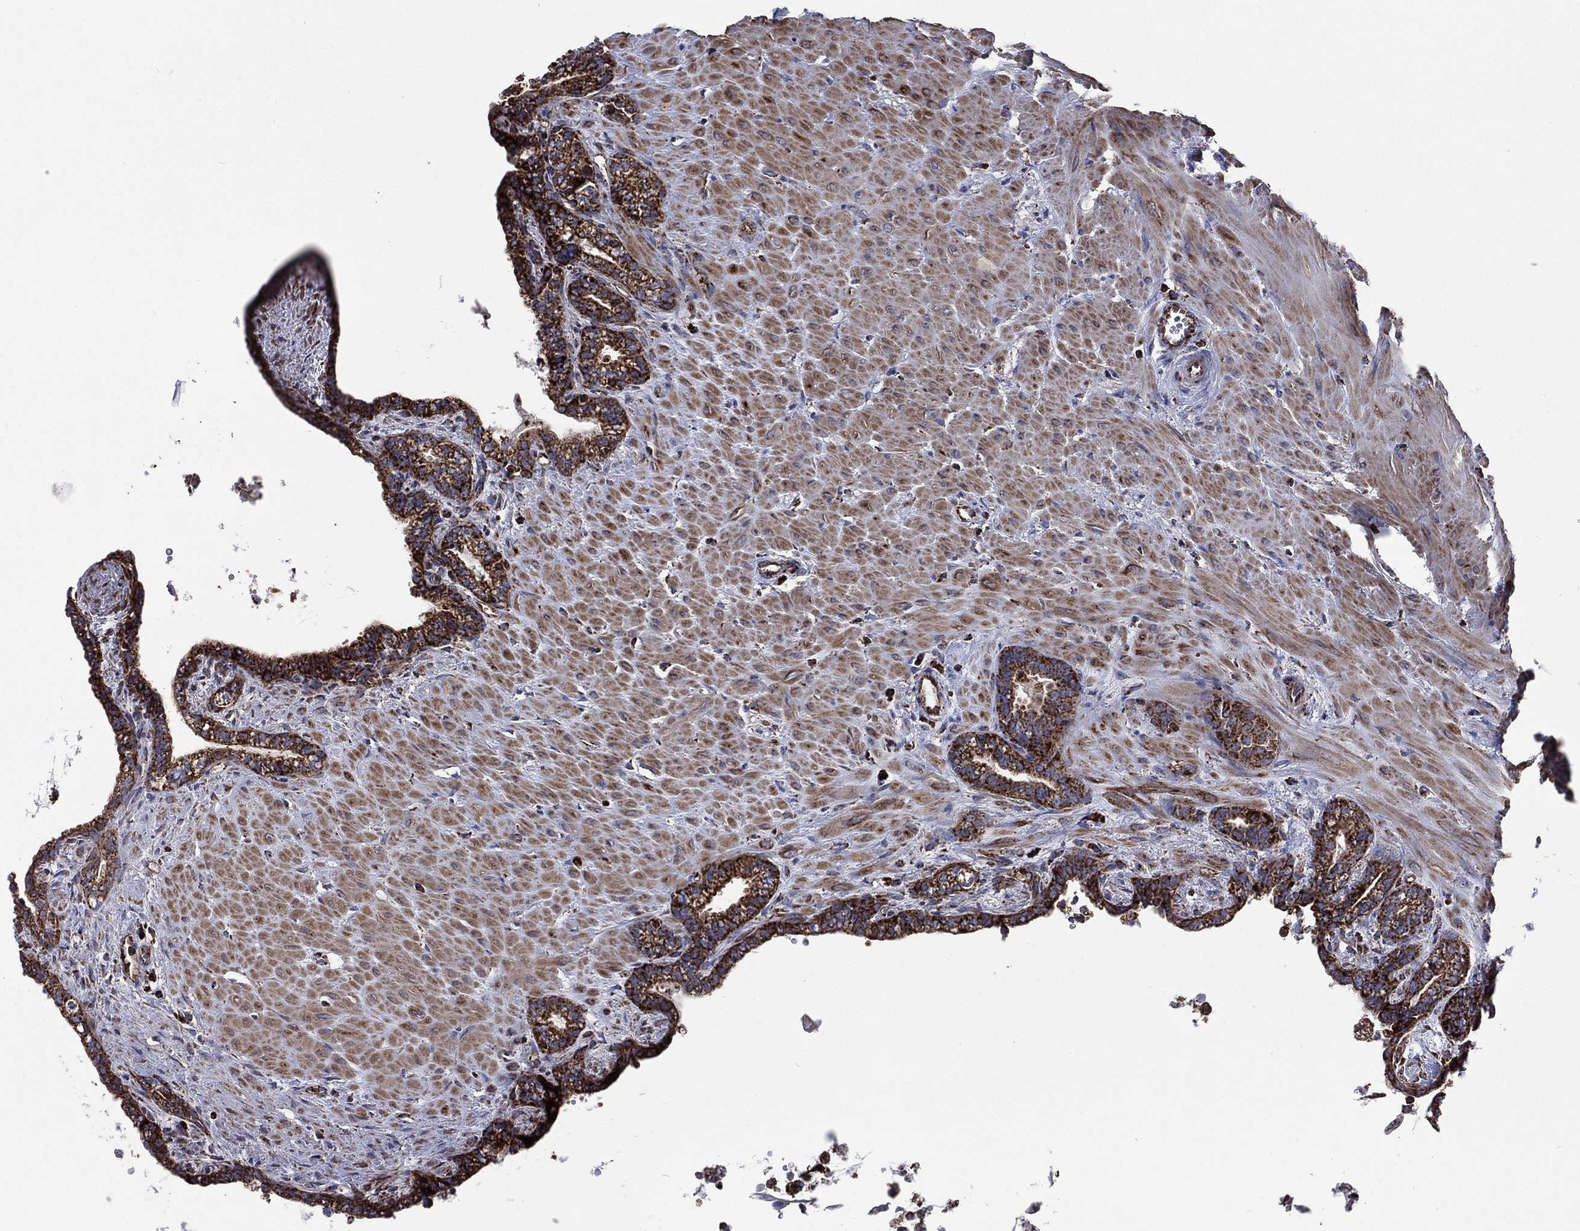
{"staining": {"intensity": "strong", "quantity": ">75%", "location": "cytoplasmic/membranous"}, "tissue": "seminal vesicle", "cell_type": "Glandular cells", "image_type": "normal", "snomed": [{"axis": "morphology", "description": "Normal tissue, NOS"}, {"axis": "morphology", "description": "Urothelial carcinoma, NOS"}, {"axis": "topography", "description": "Urinary bladder"}, {"axis": "topography", "description": "Seminal veicle"}], "caption": "Benign seminal vesicle shows strong cytoplasmic/membranous staining in approximately >75% of glandular cells, visualized by immunohistochemistry. Using DAB (3,3'-diaminobenzidine) (brown) and hematoxylin (blue) stains, captured at high magnification using brightfield microscopy.", "gene": "ANKRD37", "patient": {"sex": "male", "age": 76}}